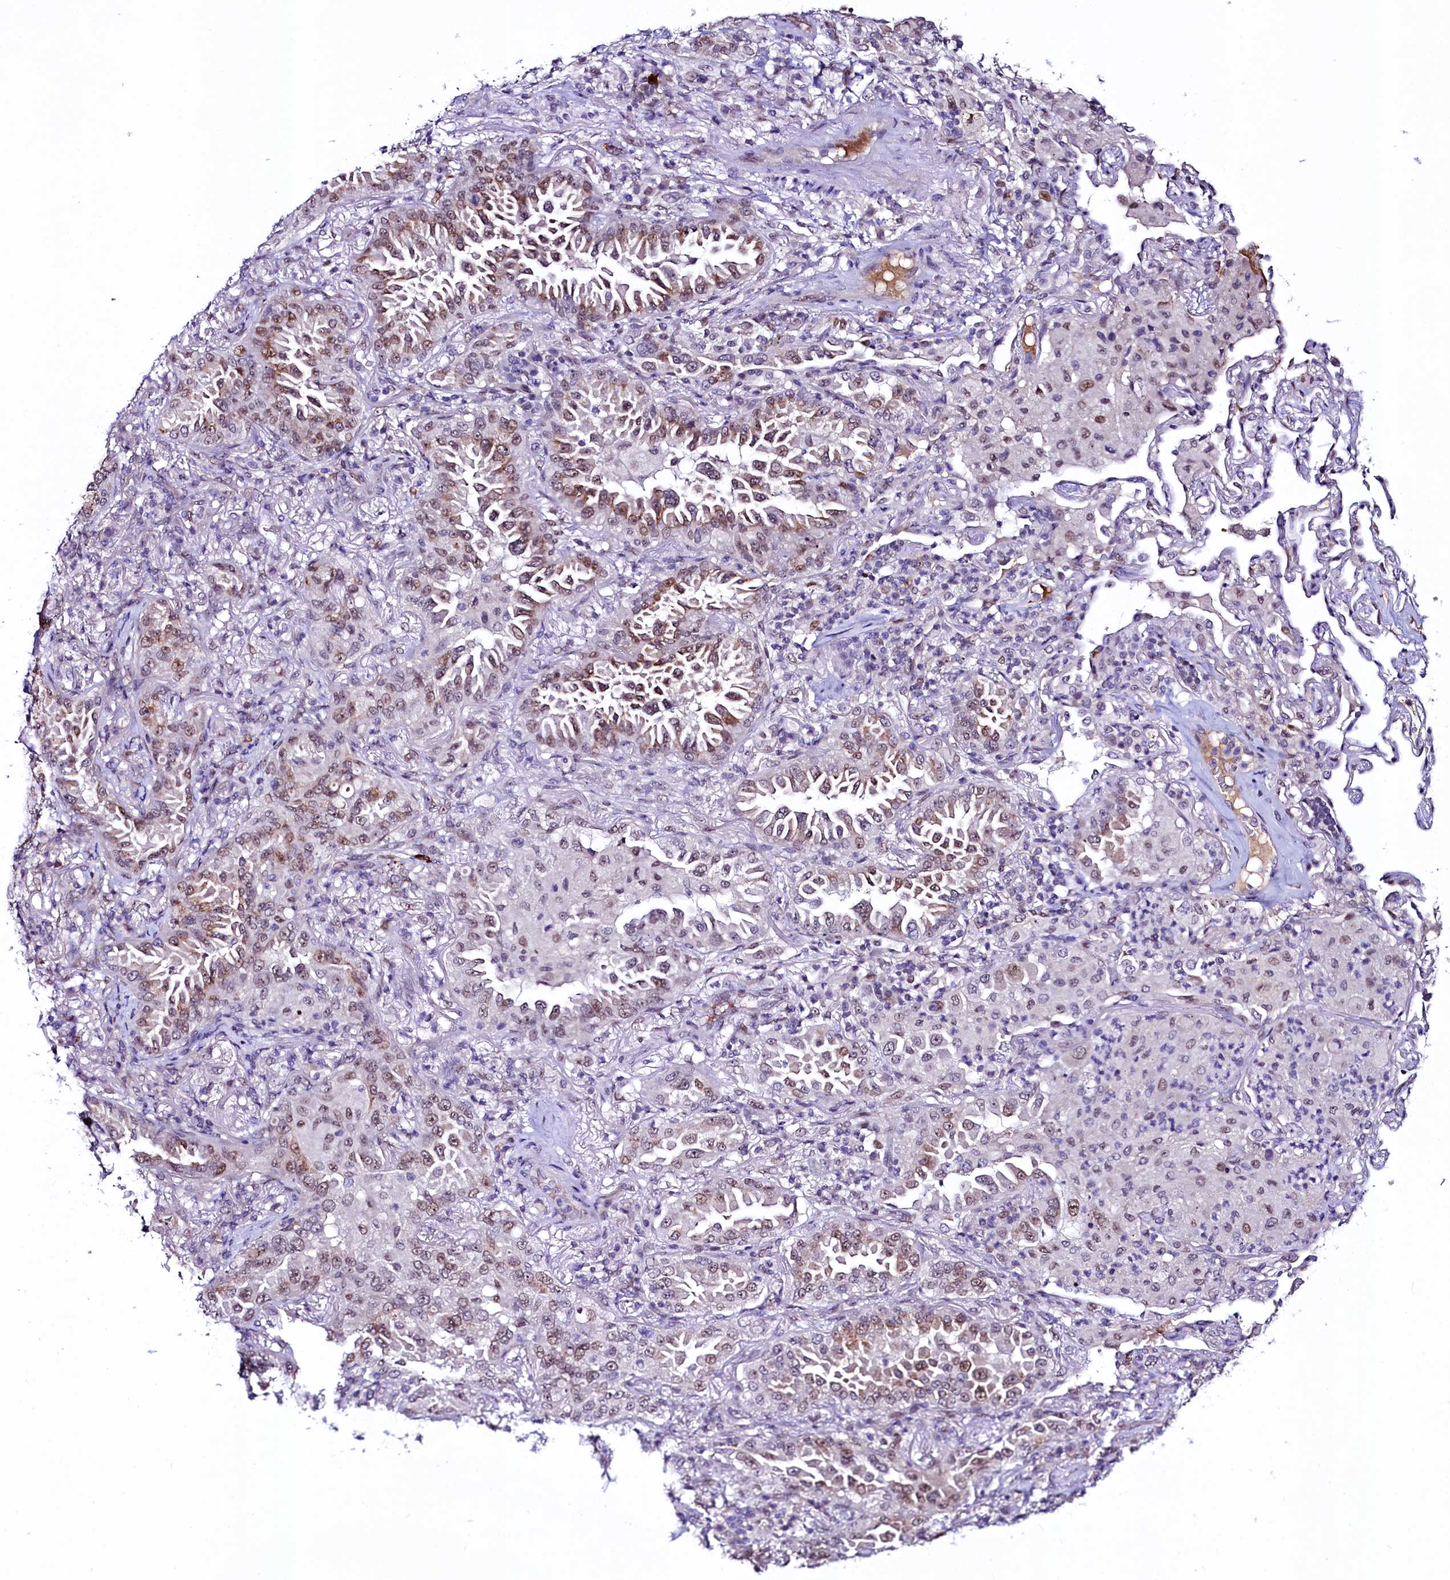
{"staining": {"intensity": "moderate", "quantity": "25%-75%", "location": "nuclear"}, "tissue": "lung cancer", "cell_type": "Tumor cells", "image_type": "cancer", "snomed": [{"axis": "morphology", "description": "Adenocarcinoma, NOS"}, {"axis": "topography", "description": "Lung"}], "caption": "Lung cancer was stained to show a protein in brown. There is medium levels of moderate nuclear expression in approximately 25%-75% of tumor cells.", "gene": "LEUTX", "patient": {"sex": "female", "age": 69}}